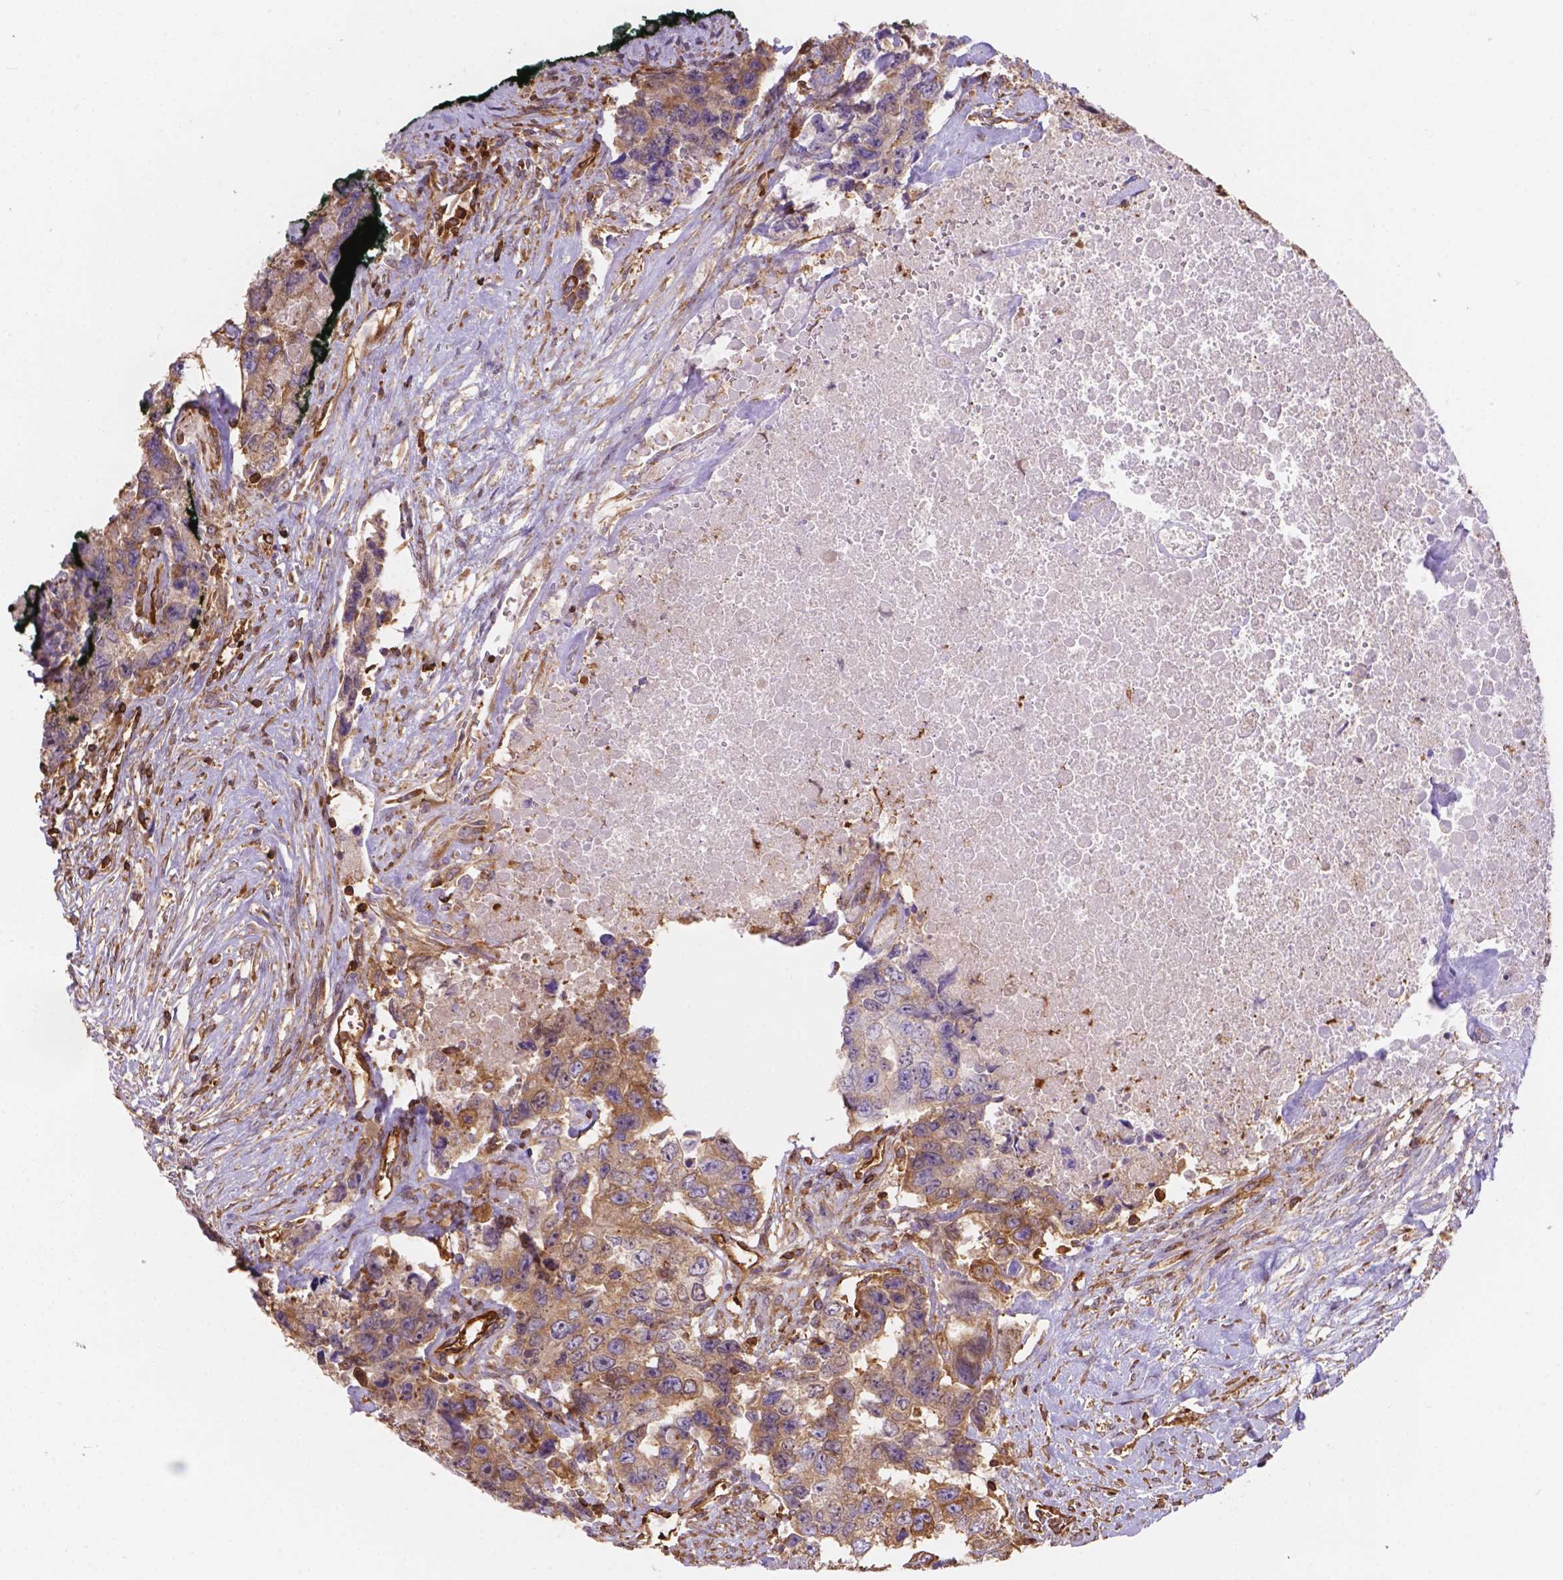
{"staining": {"intensity": "moderate", "quantity": ">75%", "location": "cytoplasmic/membranous"}, "tissue": "testis cancer", "cell_type": "Tumor cells", "image_type": "cancer", "snomed": [{"axis": "morphology", "description": "Carcinoma, Embryonal, NOS"}, {"axis": "topography", "description": "Testis"}], "caption": "A medium amount of moderate cytoplasmic/membranous expression is identified in about >75% of tumor cells in testis cancer (embryonal carcinoma) tissue.", "gene": "DMWD", "patient": {"sex": "male", "age": 24}}